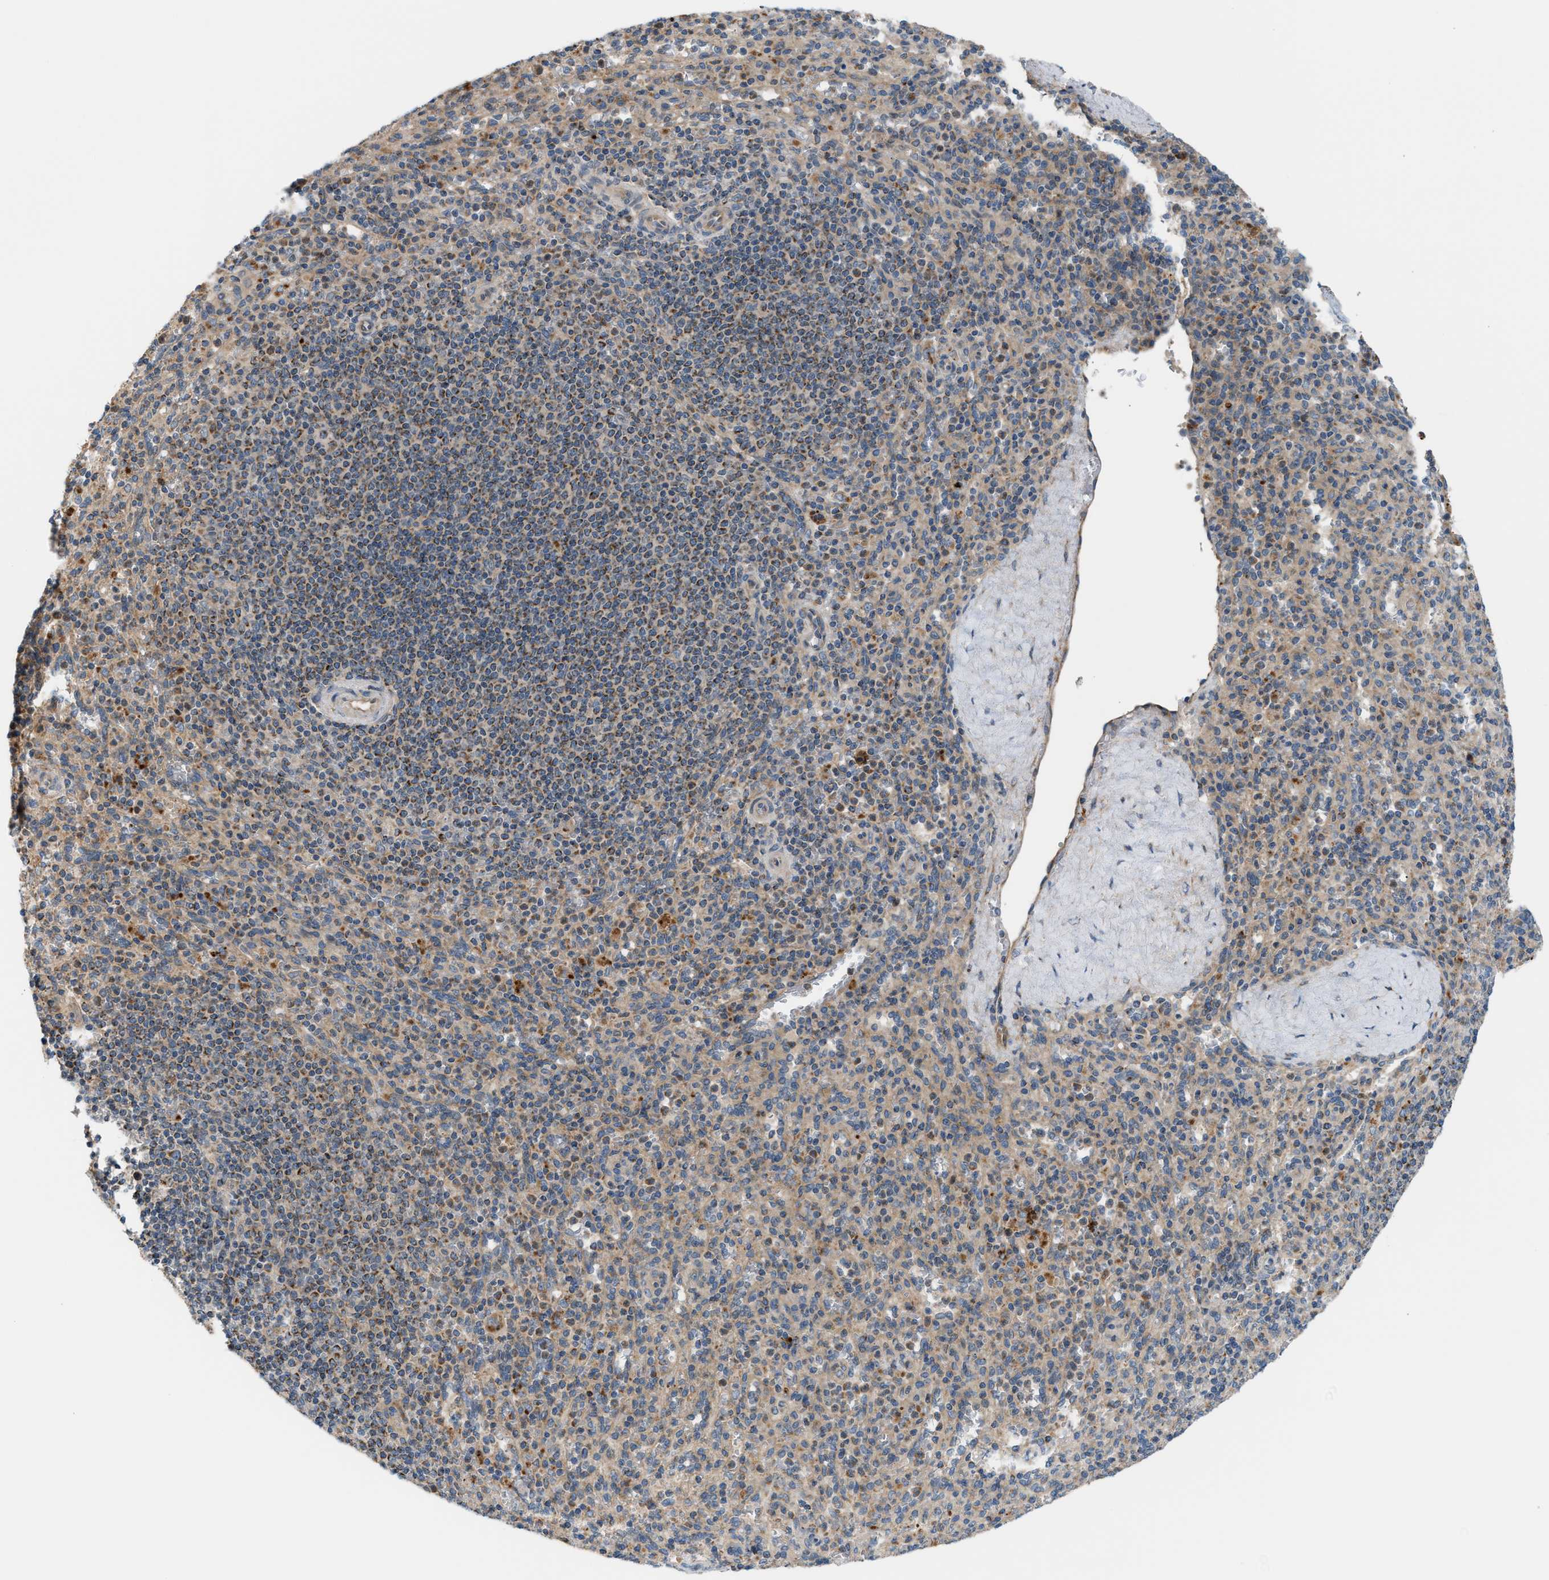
{"staining": {"intensity": "moderate", "quantity": "25%-75%", "location": "cytoplasmic/membranous"}, "tissue": "spleen", "cell_type": "Cells in red pulp", "image_type": "normal", "snomed": [{"axis": "morphology", "description": "Normal tissue, NOS"}, {"axis": "topography", "description": "Spleen"}], "caption": "About 25%-75% of cells in red pulp in unremarkable spleen exhibit moderate cytoplasmic/membranous protein positivity as visualized by brown immunohistochemical staining.", "gene": "PDCL", "patient": {"sex": "male", "age": 36}}